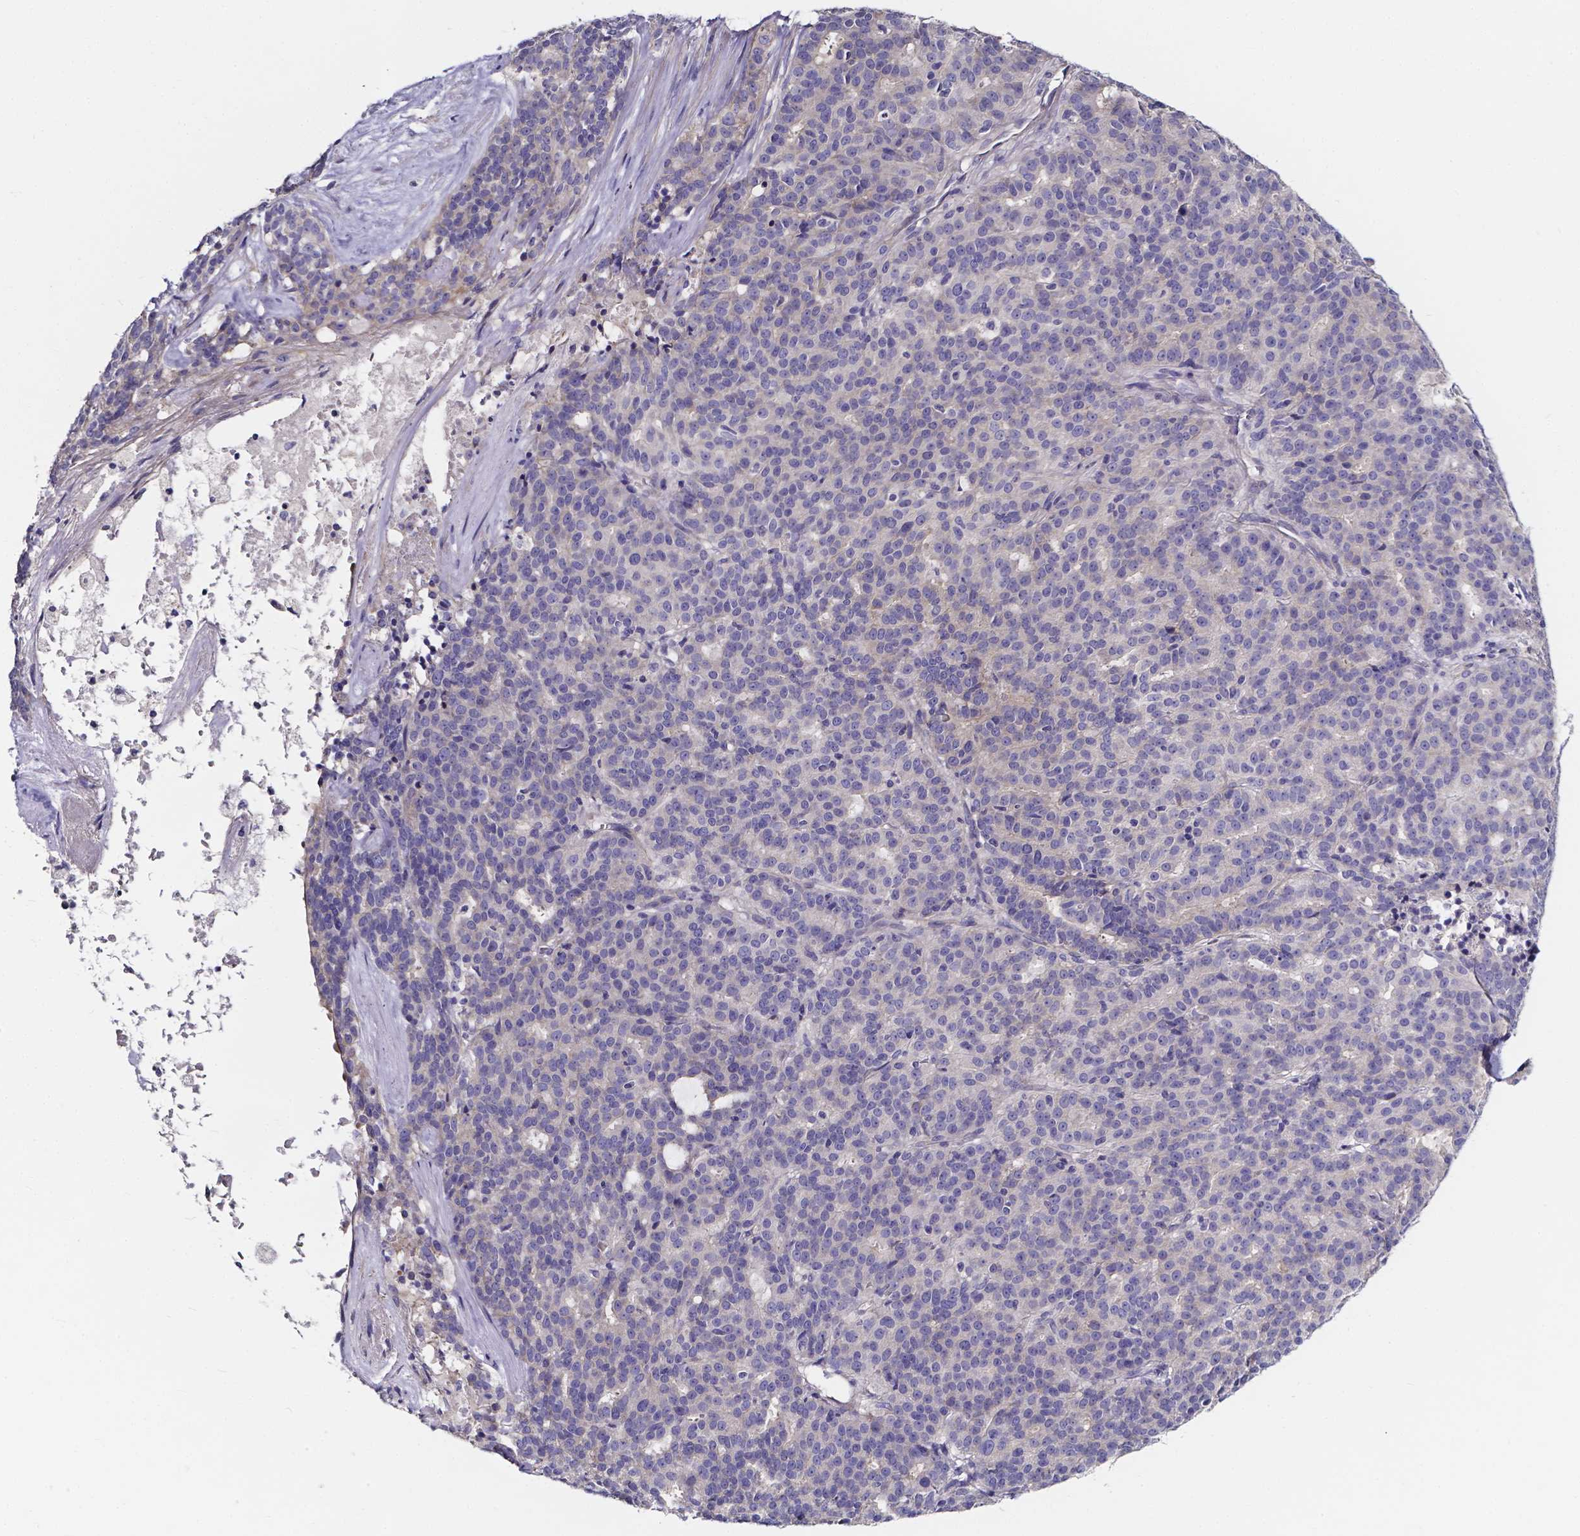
{"staining": {"intensity": "weak", "quantity": "<25%", "location": "cytoplasmic/membranous"}, "tissue": "liver cancer", "cell_type": "Tumor cells", "image_type": "cancer", "snomed": [{"axis": "morphology", "description": "Cholangiocarcinoma"}, {"axis": "topography", "description": "Liver"}], "caption": "Tumor cells are negative for brown protein staining in cholangiocarcinoma (liver).", "gene": "CACNG8", "patient": {"sex": "female", "age": 47}}